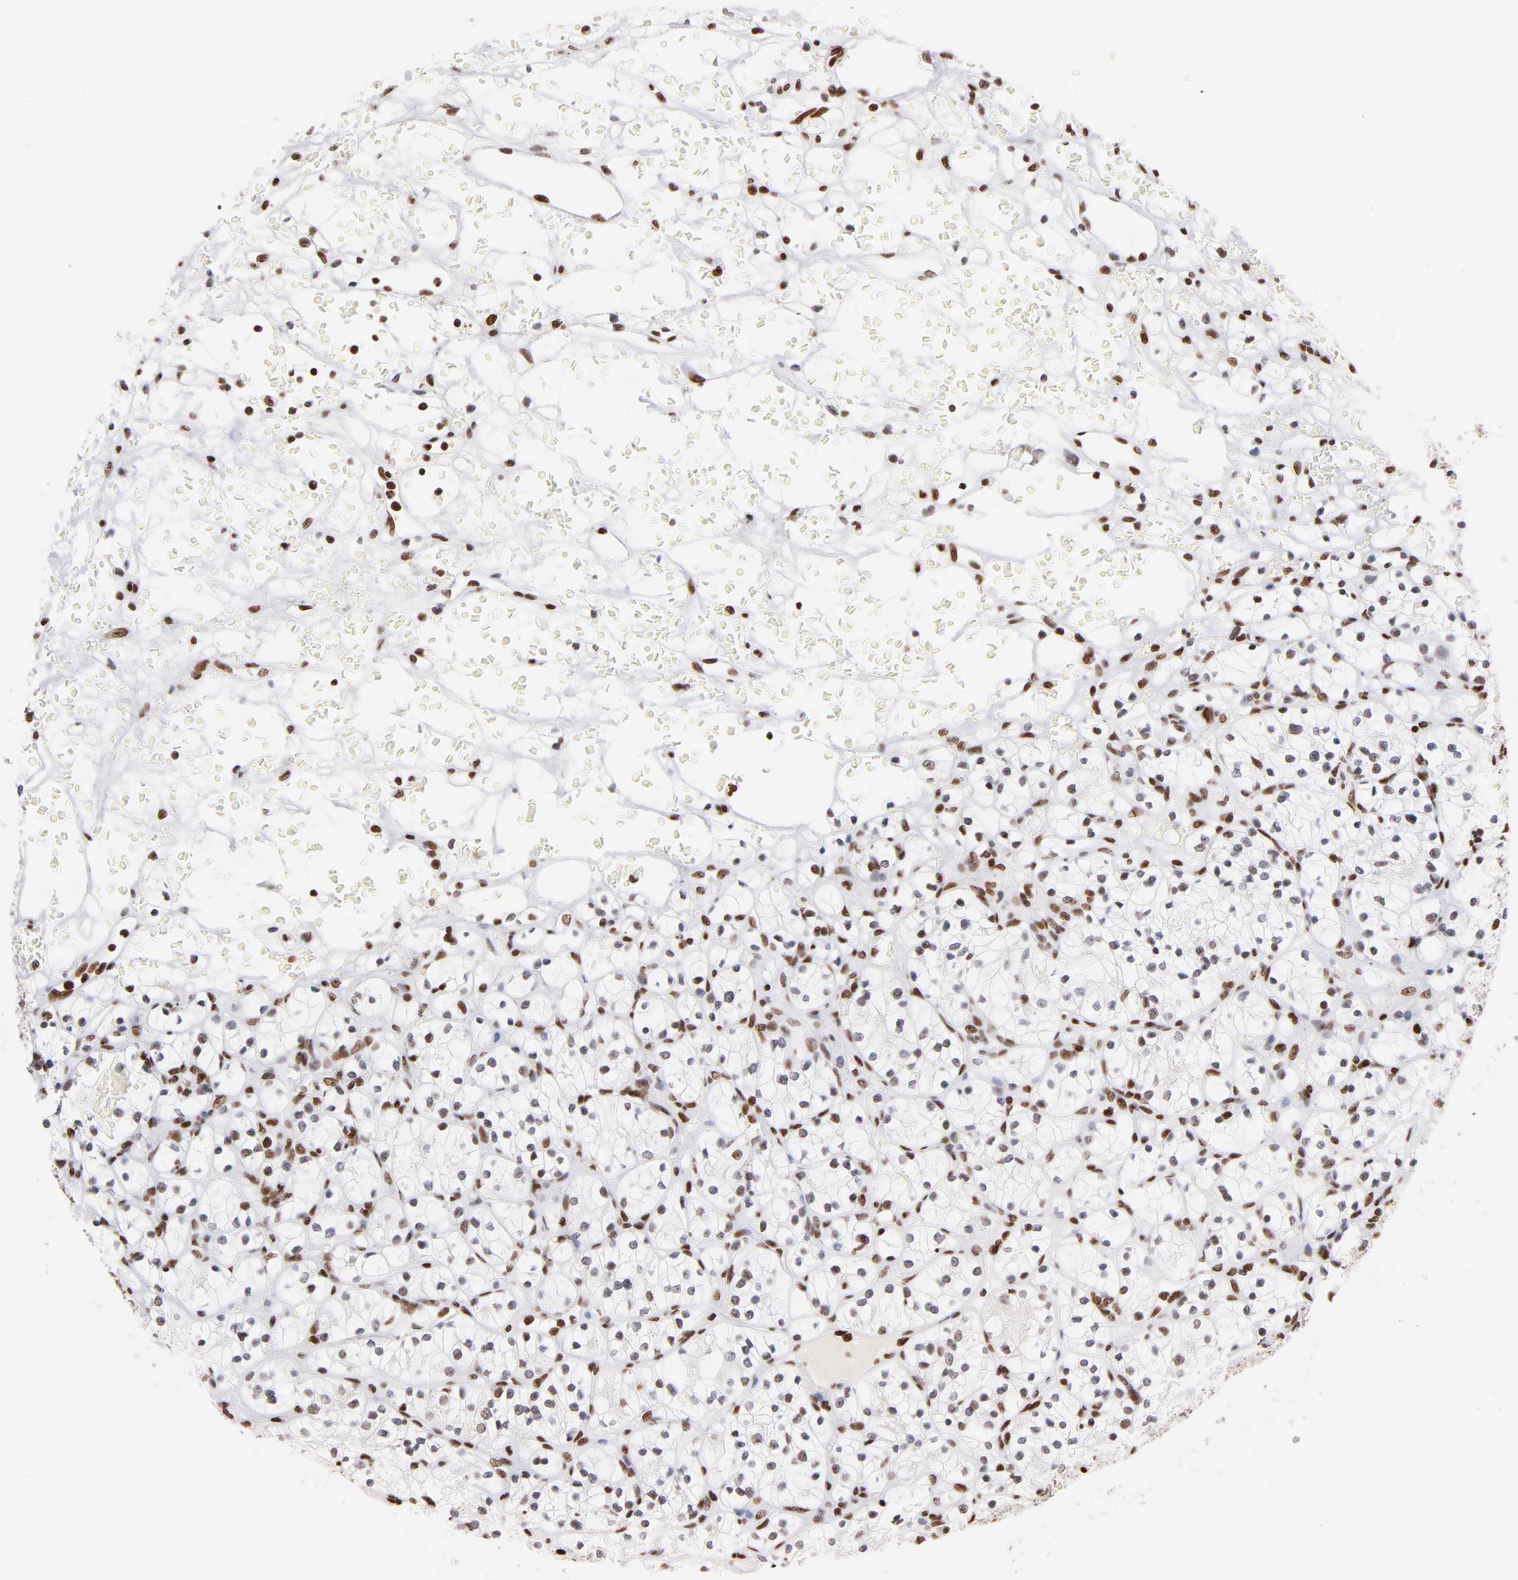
{"staining": {"intensity": "moderate", "quantity": "25%-75%", "location": "nuclear"}, "tissue": "renal cancer", "cell_type": "Tumor cells", "image_type": "cancer", "snomed": [{"axis": "morphology", "description": "Adenocarcinoma, NOS"}, {"axis": "topography", "description": "Kidney"}], "caption": "Immunohistochemical staining of human renal cancer (adenocarcinoma) exhibits moderate nuclear protein staining in approximately 25%-75% of tumor cells.", "gene": "TOP2B", "patient": {"sex": "female", "age": 60}}